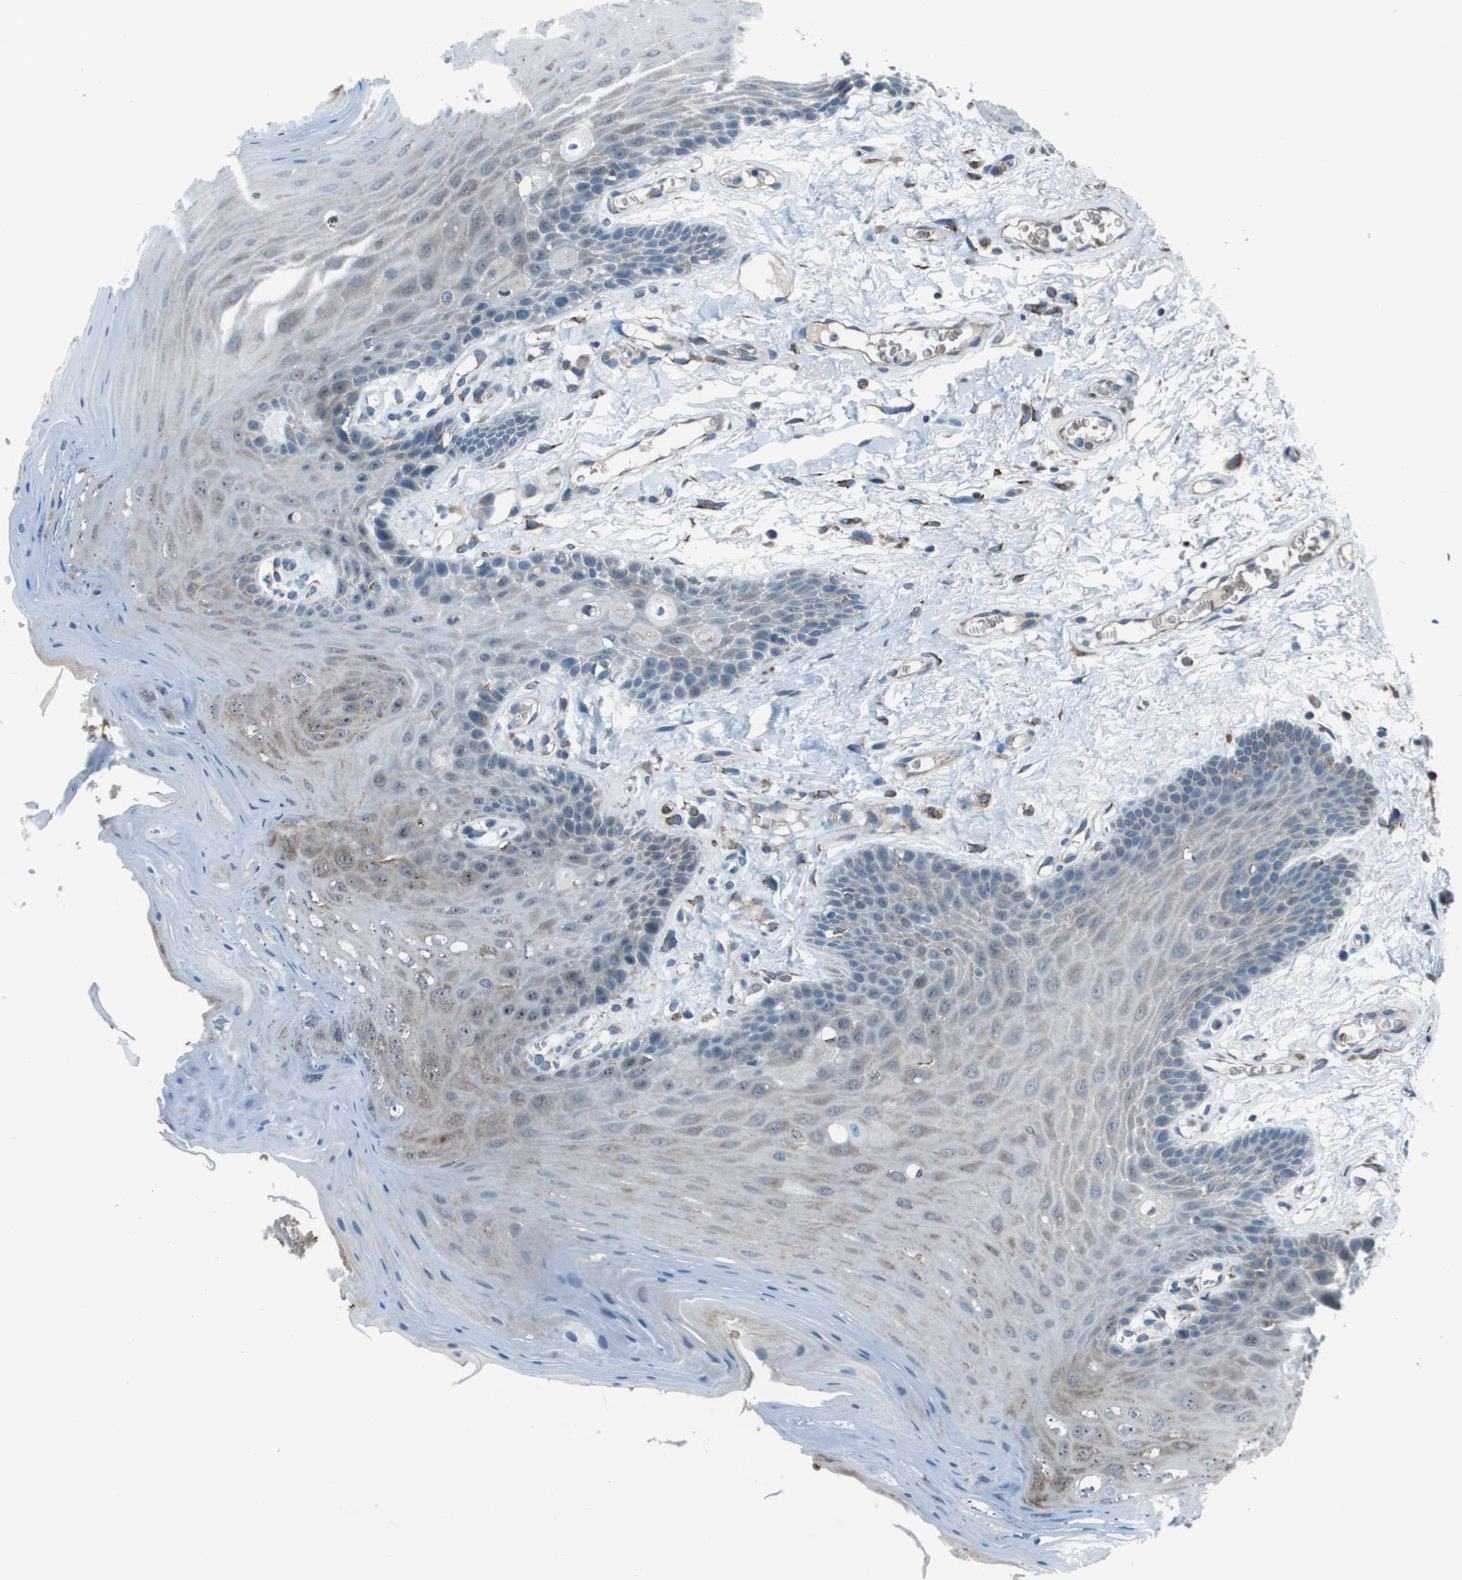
{"staining": {"intensity": "weak", "quantity": "<25%", "location": "cytoplasmic/membranous"}, "tissue": "oral mucosa", "cell_type": "Squamous epithelial cells", "image_type": "normal", "snomed": [{"axis": "morphology", "description": "Normal tissue, NOS"}, {"axis": "morphology", "description": "Squamous cell carcinoma, NOS"}, {"axis": "topography", "description": "Oral tissue"}, {"axis": "topography", "description": "Head-Neck"}], "caption": "High power microscopy micrograph of an immunohistochemistry micrograph of unremarkable oral mucosa, revealing no significant expression in squamous epithelial cells. The staining was performed using DAB (3,3'-diaminobenzidine) to visualize the protein expression in brown, while the nuclei were stained in blue with hematoxylin (Magnification: 20x).", "gene": "UTS2", "patient": {"sex": "male", "age": 71}}